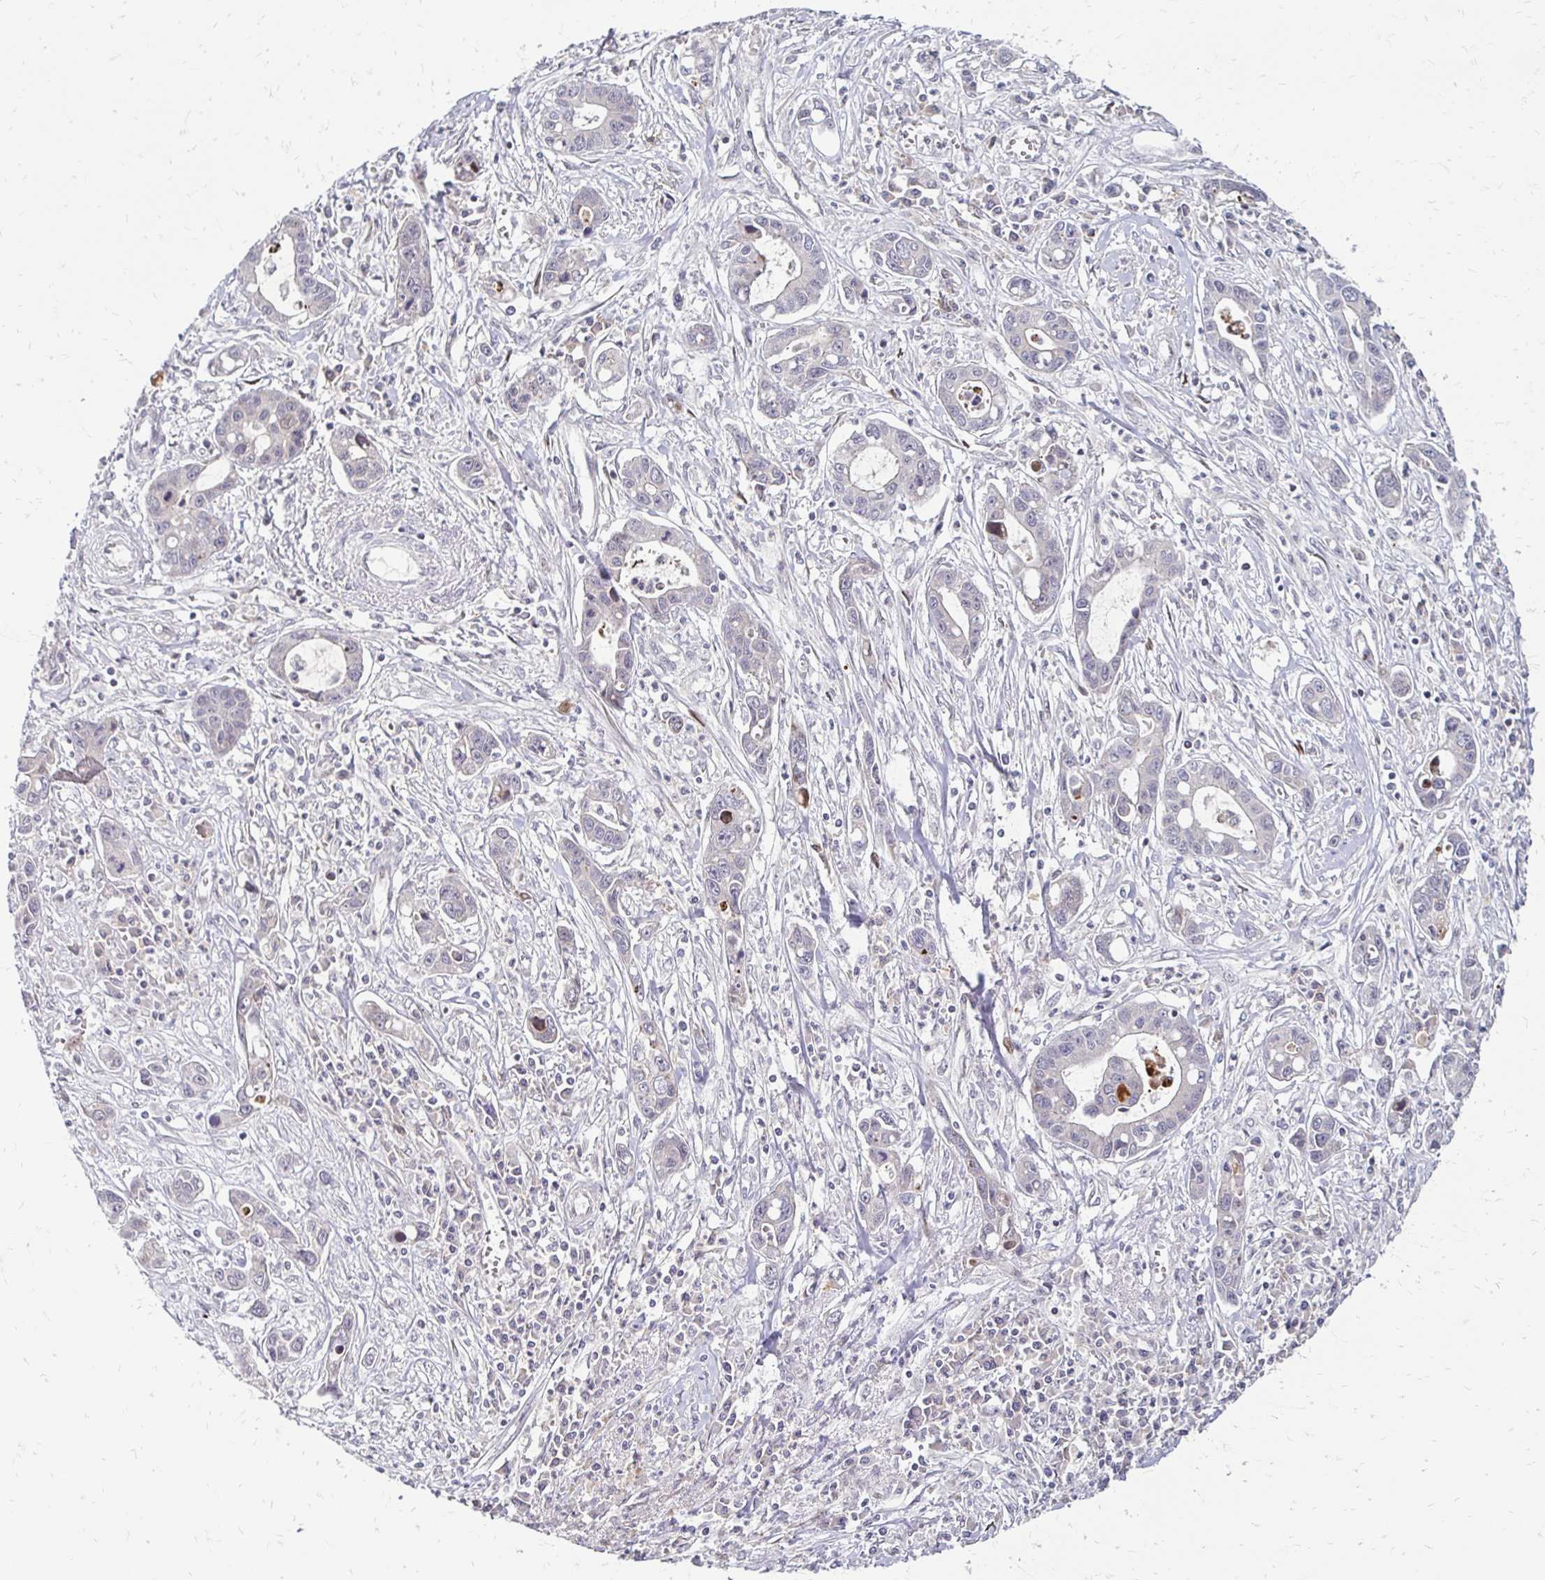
{"staining": {"intensity": "negative", "quantity": "none", "location": "none"}, "tissue": "liver cancer", "cell_type": "Tumor cells", "image_type": "cancer", "snomed": [{"axis": "morphology", "description": "Cholangiocarcinoma"}, {"axis": "topography", "description": "Liver"}], "caption": "This is an immunohistochemistry photomicrograph of cholangiocarcinoma (liver). There is no staining in tumor cells.", "gene": "TRIR", "patient": {"sex": "male", "age": 58}}